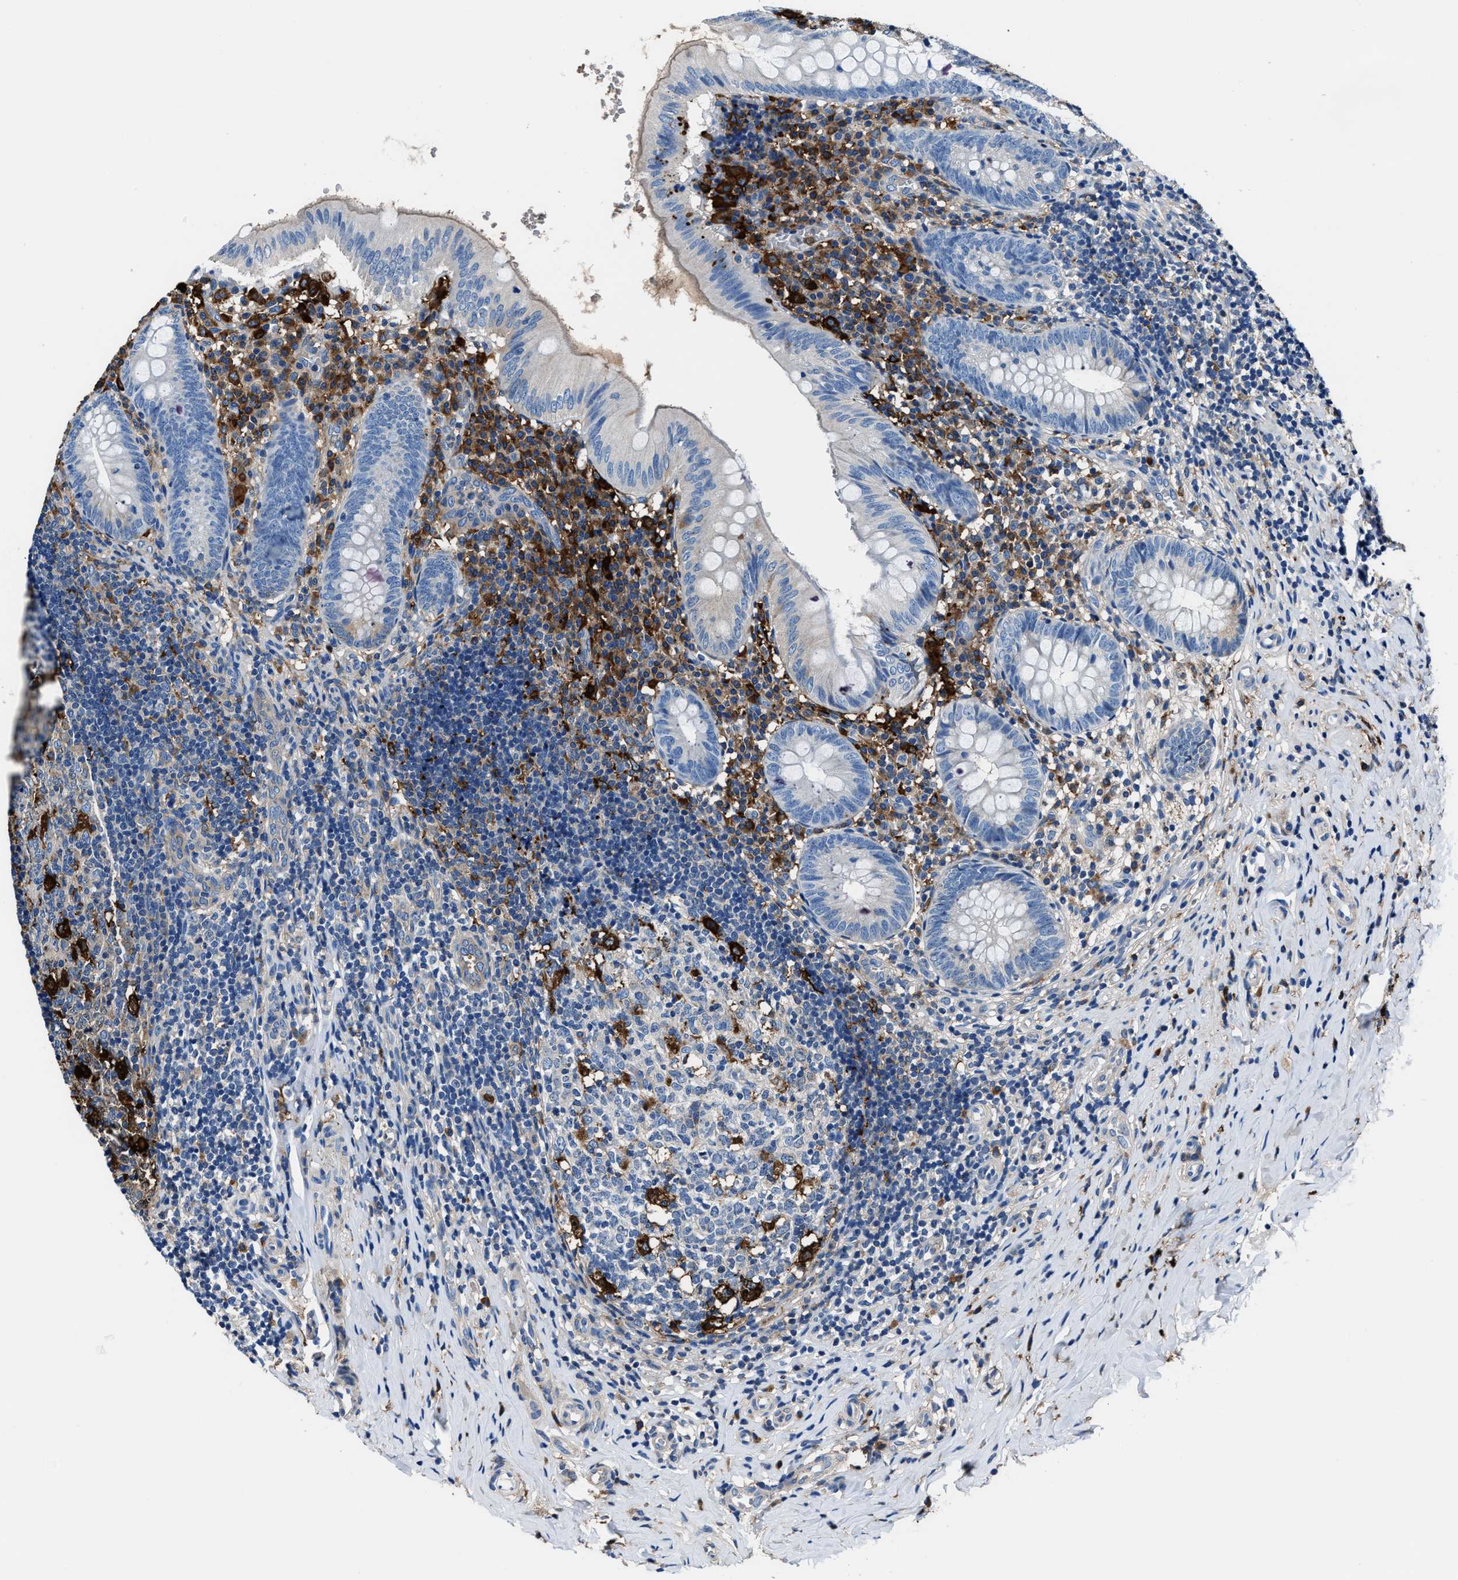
{"staining": {"intensity": "negative", "quantity": "none", "location": "none"}, "tissue": "appendix", "cell_type": "Glandular cells", "image_type": "normal", "snomed": [{"axis": "morphology", "description": "Normal tissue, NOS"}, {"axis": "topography", "description": "Appendix"}], "caption": "DAB (3,3'-diaminobenzidine) immunohistochemical staining of normal human appendix reveals no significant positivity in glandular cells. Brightfield microscopy of immunohistochemistry (IHC) stained with DAB (brown) and hematoxylin (blue), captured at high magnification.", "gene": "FTL", "patient": {"sex": "male", "age": 8}}